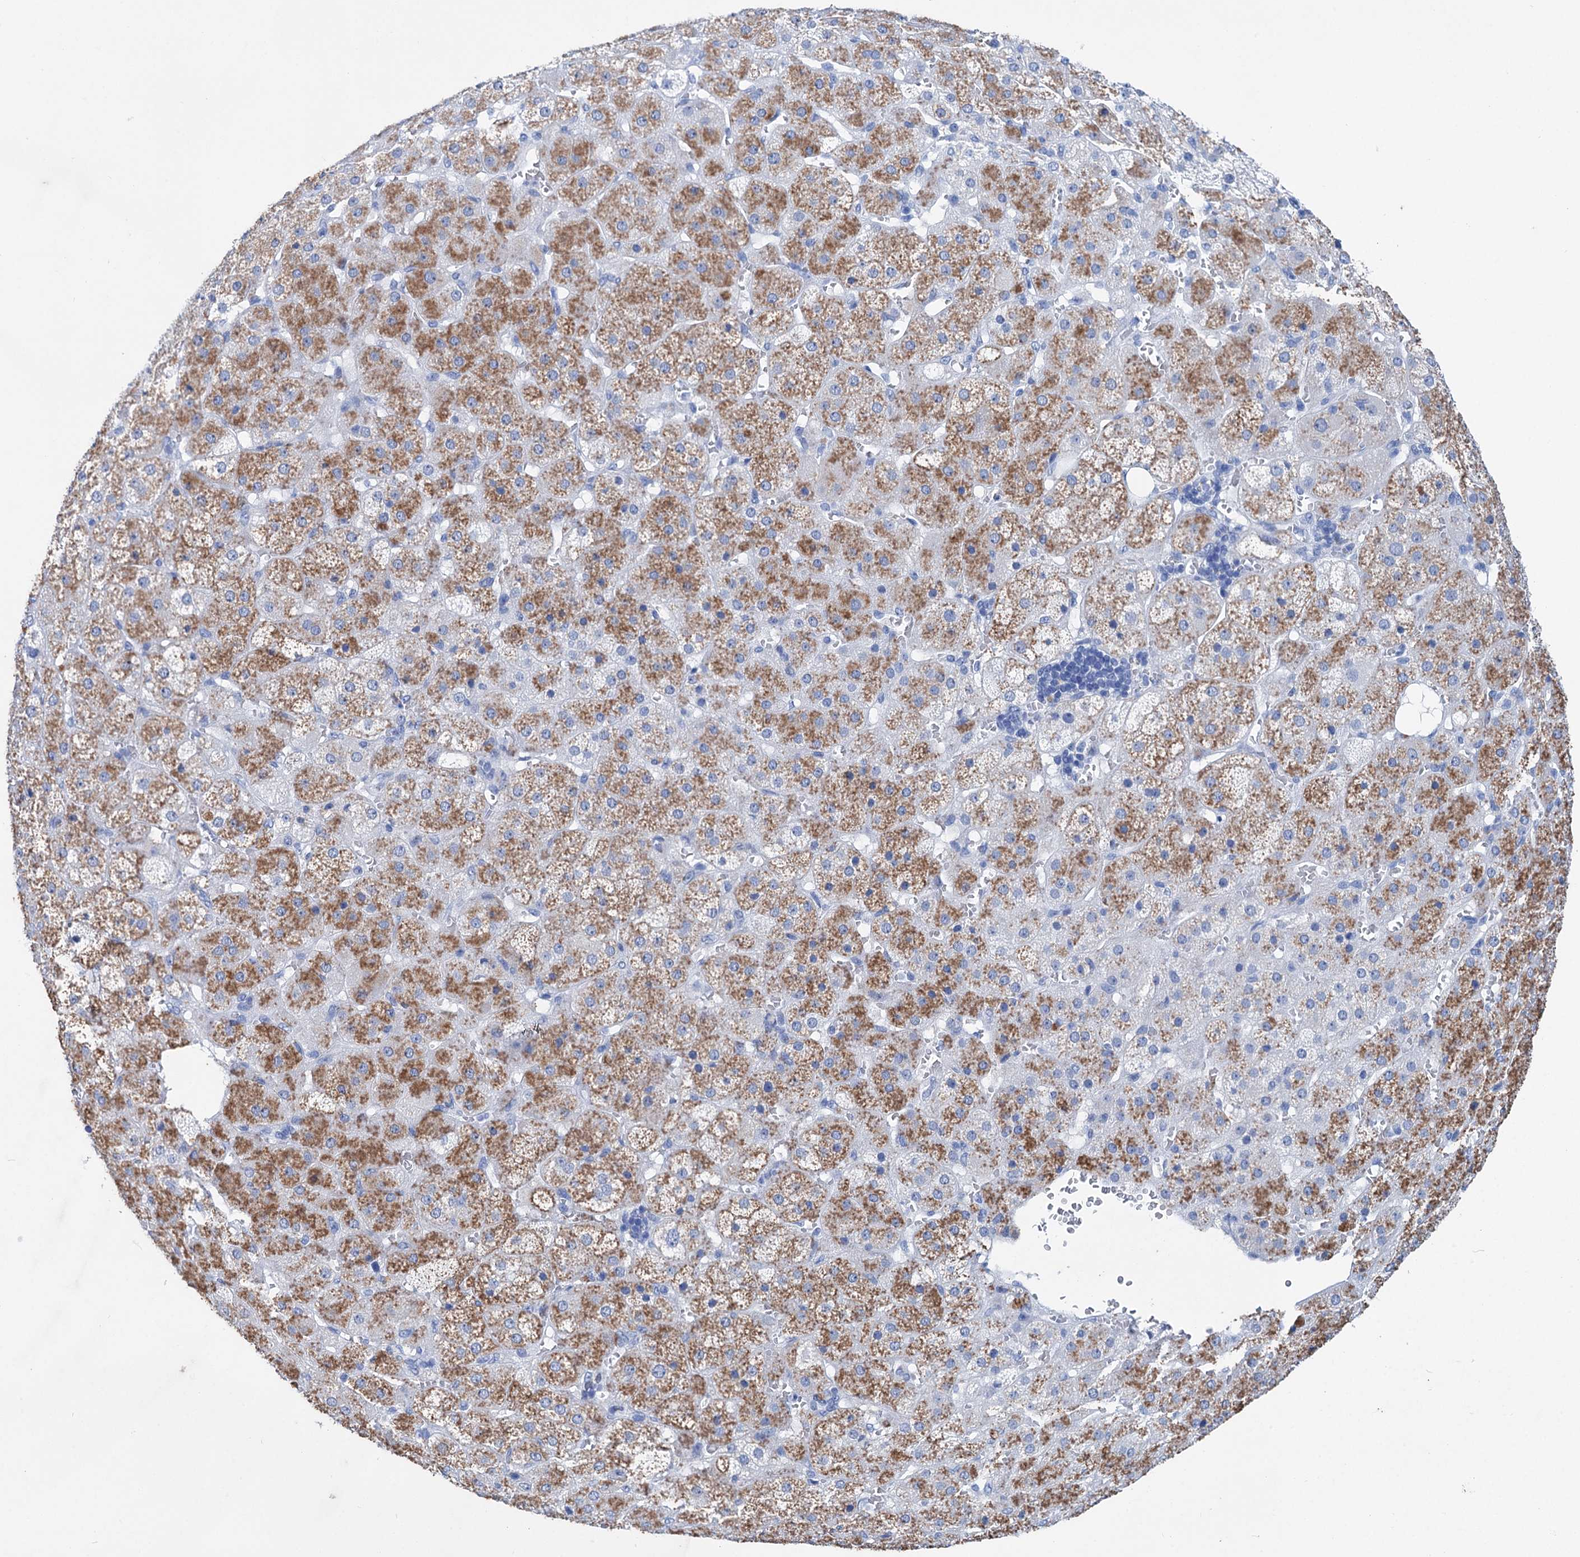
{"staining": {"intensity": "moderate", "quantity": "25%-75%", "location": "cytoplasmic/membranous"}, "tissue": "adrenal gland", "cell_type": "Glandular cells", "image_type": "normal", "snomed": [{"axis": "morphology", "description": "Normal tissue, NOS"}, {"axis": "topography", "description": "Adrenal gland"}], "caption": "Moderate cytoplasmic/membranous protein expression is present in about 25%-75% of glandular cells in adrenal gland. The protein of interest is shown in brown color, while the nuclei are stained blue.", "gene": "BRINP1", "patient": {"sex": "female", "age": 57}}